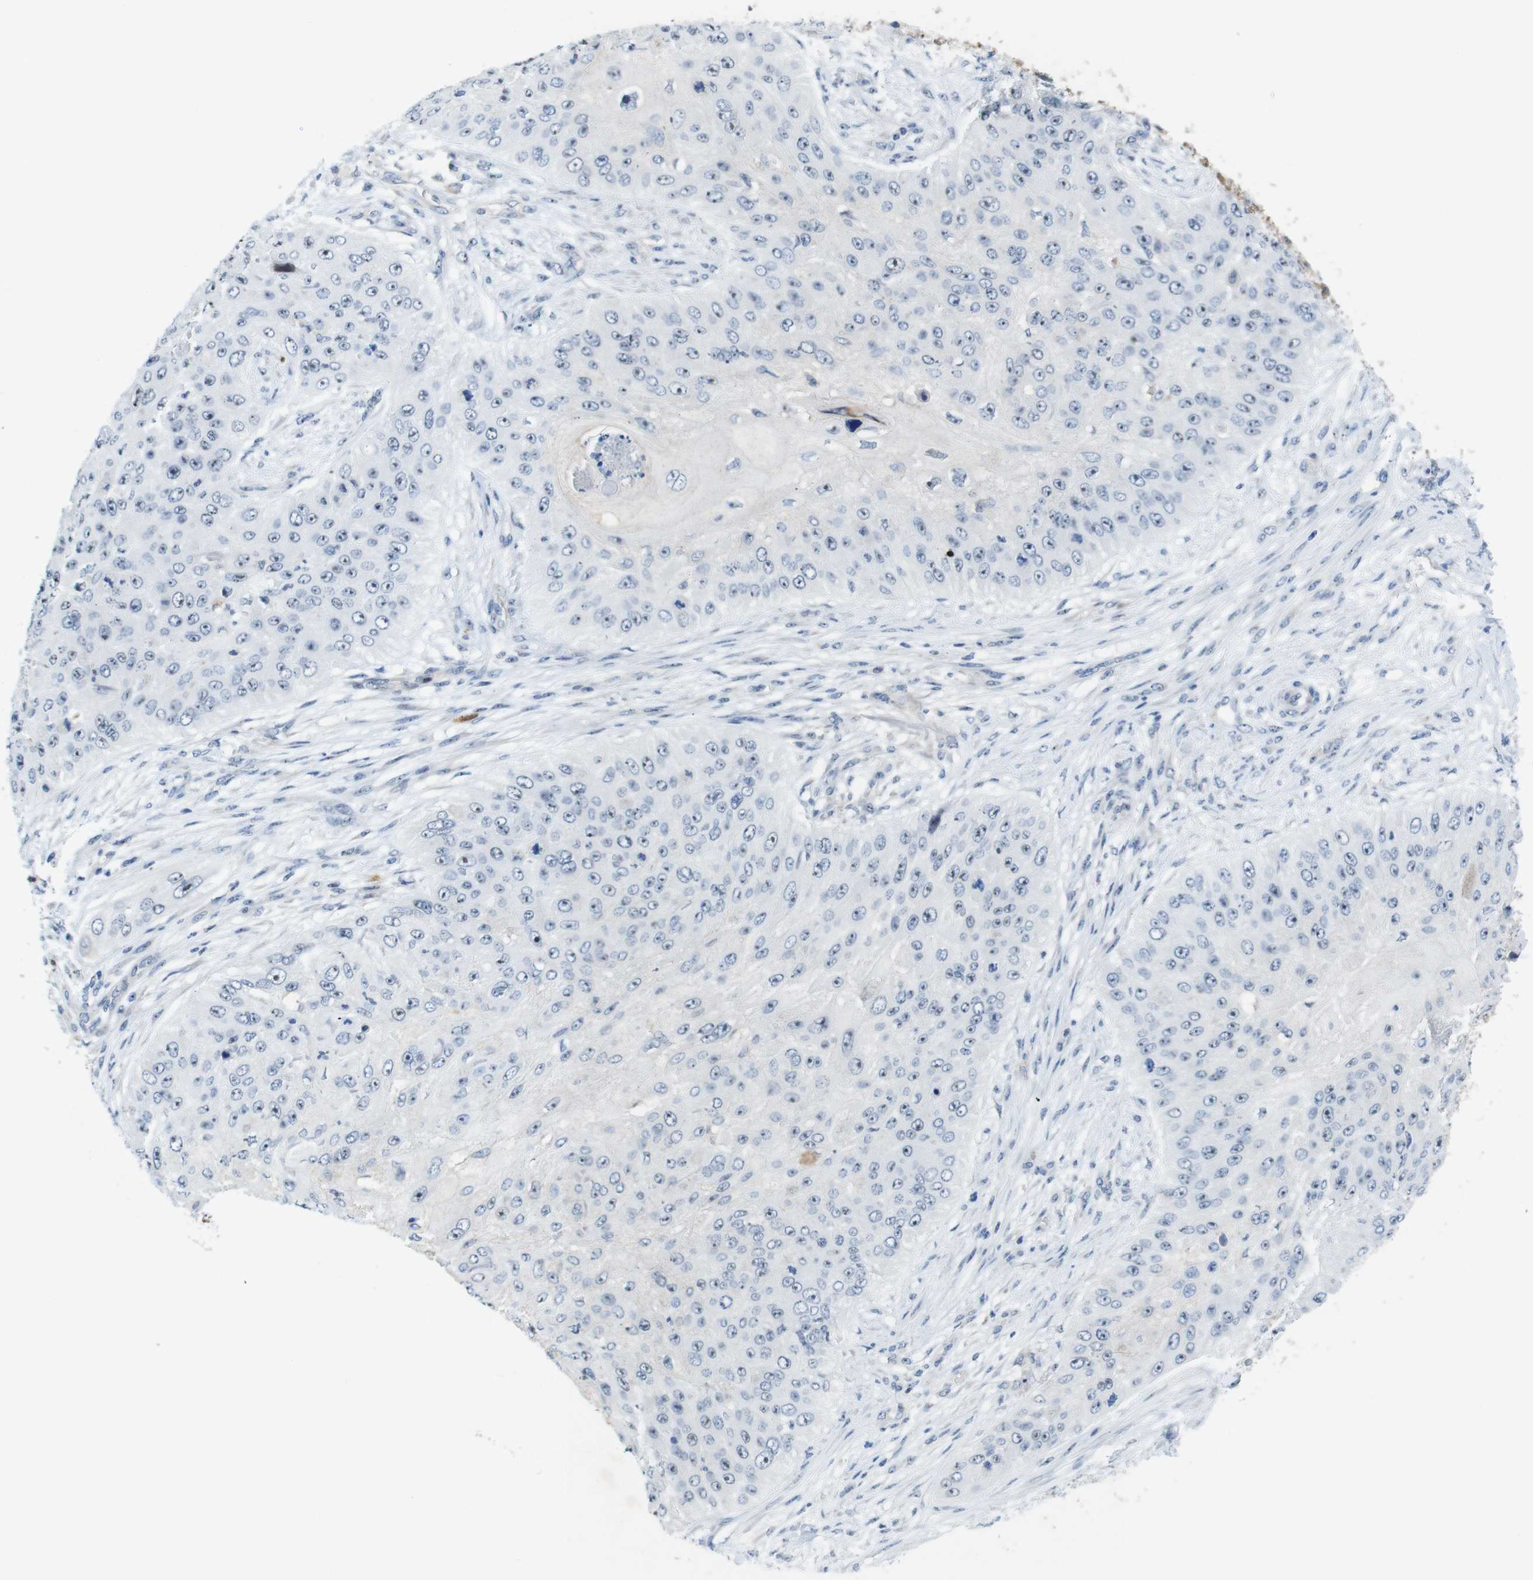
{"staining": {"intensity": "negative", "quantity": "none", "location": "none"}, "tissue": "skin cancer", "cell_type": "Tumor cells", "image_type": "cancer", "snomed": [{"axis": "morphology", "description": "Squamous cell carcinoma, NOS"}, {"axis": "topography", "description": "Skin"}], "caption": "Protein analysis of skin cancer (squamous cell carcinoma) shows no significant staining in tumor cells.", "gene": "TJP3", "patient": {"sex": "female", "age": 80}}